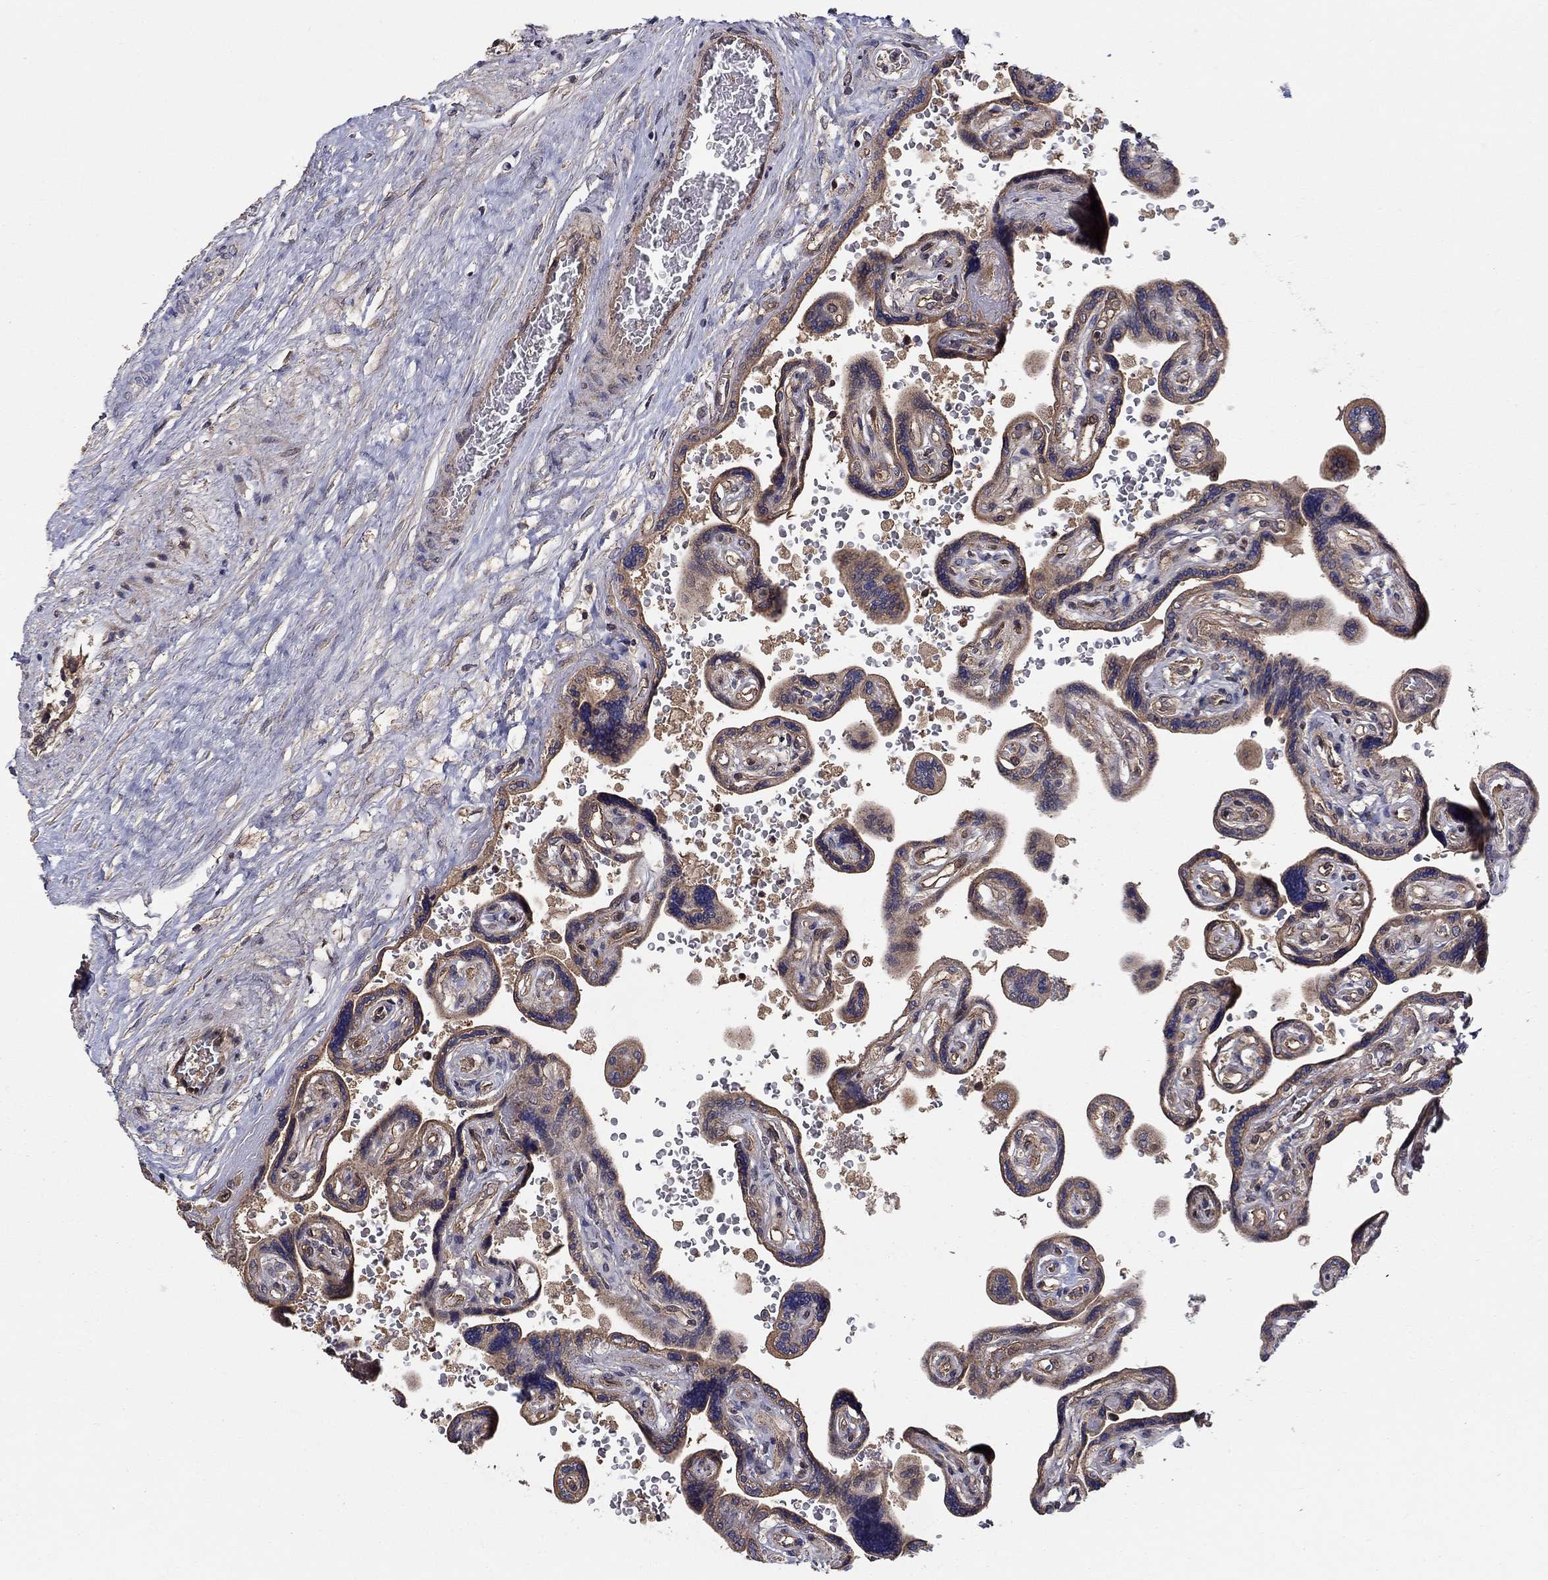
{"staining": {"intensity": "moderate", "quantity": ">75%", "location": "cytoplasmic/membranous"}, "tissue": "placenta", "cell_type": "Decidual cells", "image_type": "normal", "snomed": [{"axis": "morphology", "description": "Normal tissue, NOS"}, {"axis": "topography", "description": "Placenta"}], "caption": "A medium amount of moderate cytoplasmic/membranous positivity is present in approximately >75% of decidual cells in unremarkable placenta.", "gene": "BMERB1", "patient": {"sex": "female", "age": 32}}